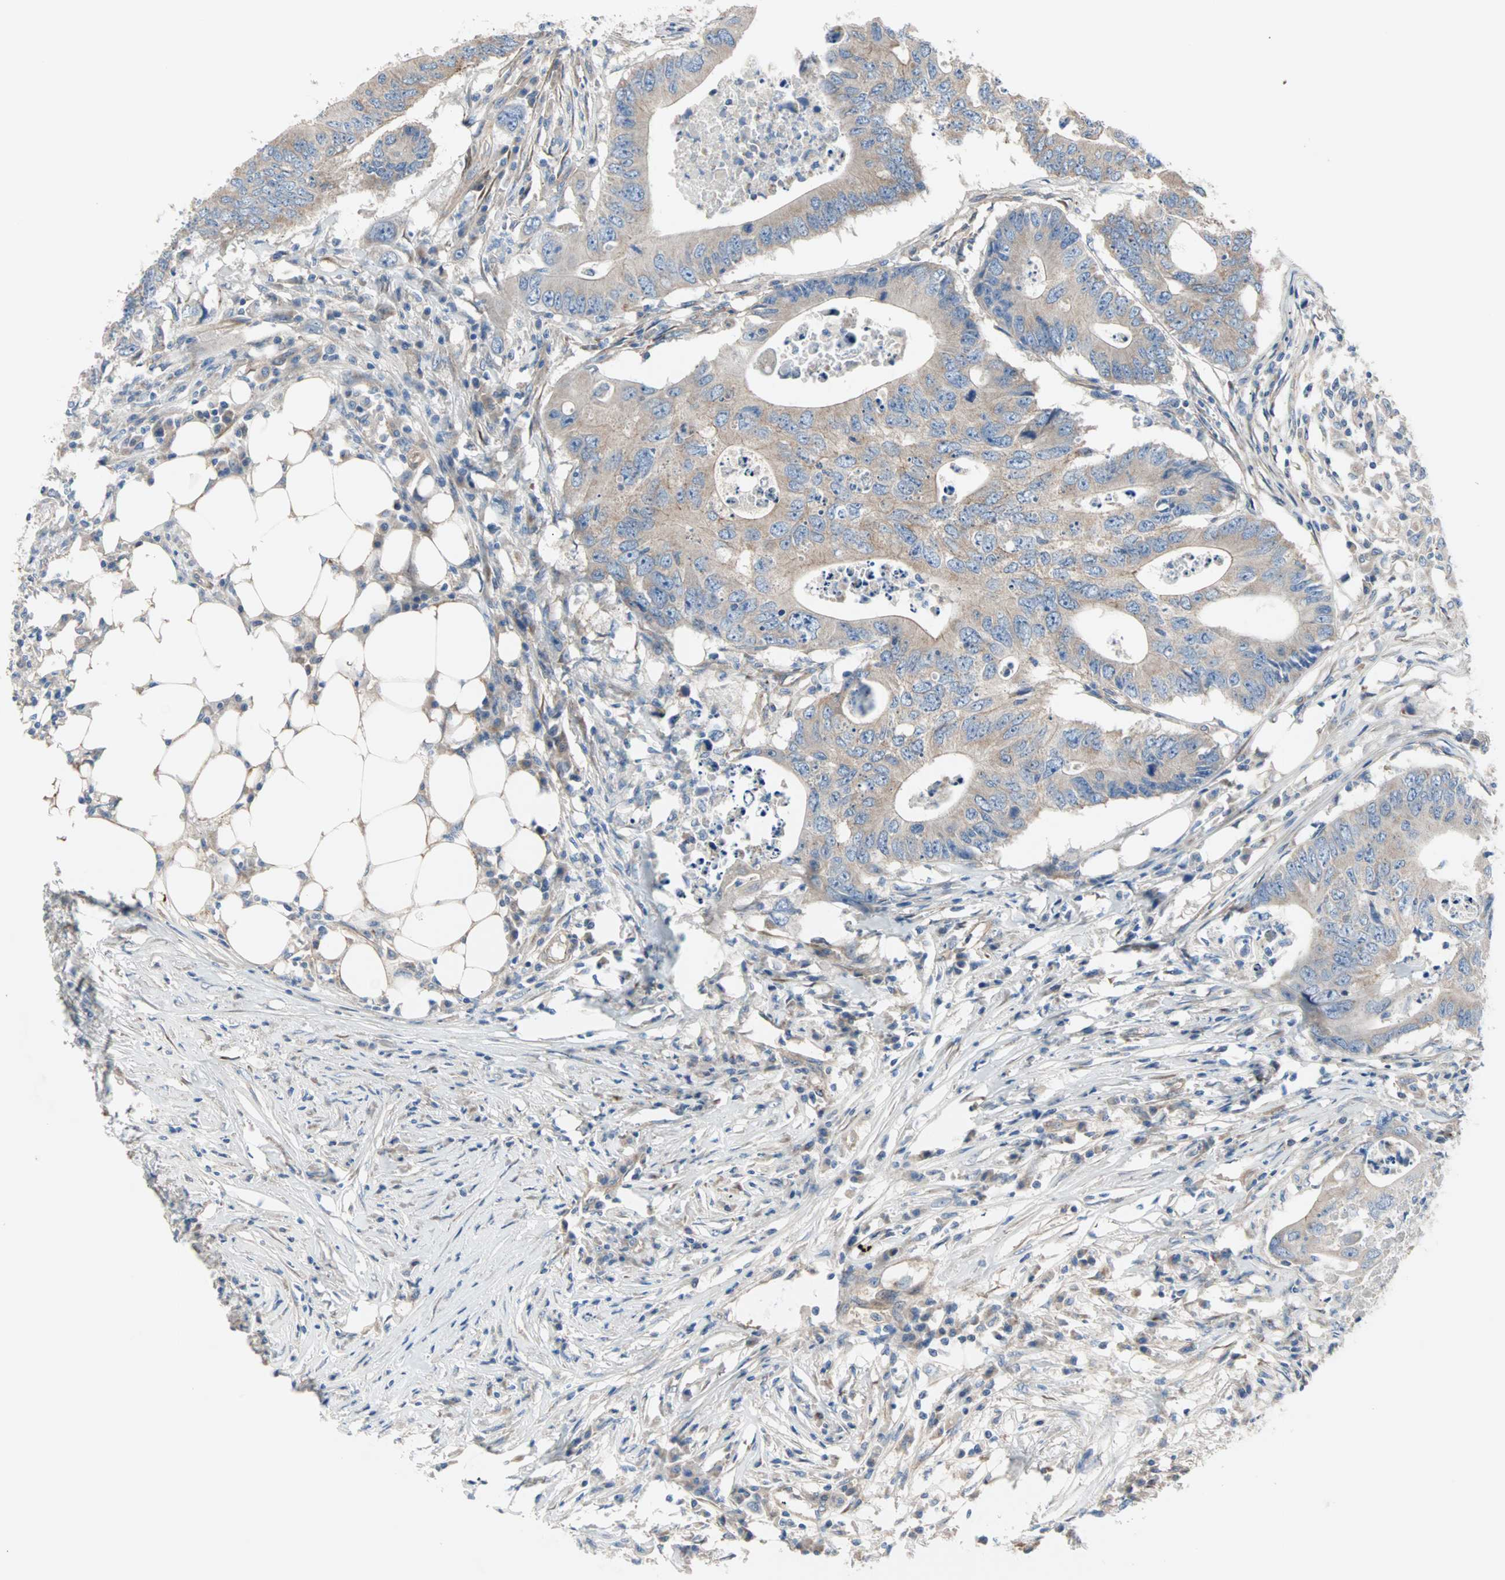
{"staining": {"intensity": "weak", "quantity": ">75%", "location": "cytoplasmic/membranous"}, "tissue": "colorectal cancer", "cell_type": "Tumor cells", "image_type": "cancer", "snomed": [{"axis": "morphology", "description": "Adenocarcinoma, NOS"}, {"axis": "topography", "description": "Colon"}], "caption": "Protein staining by IHC reveals weak cytoplasmic/membranous staining in about >75% of tumor cells in adenocarcinoma (colorectal).", "gene": "PDE8A", "patient": {"sex": "male", "age": 71}}